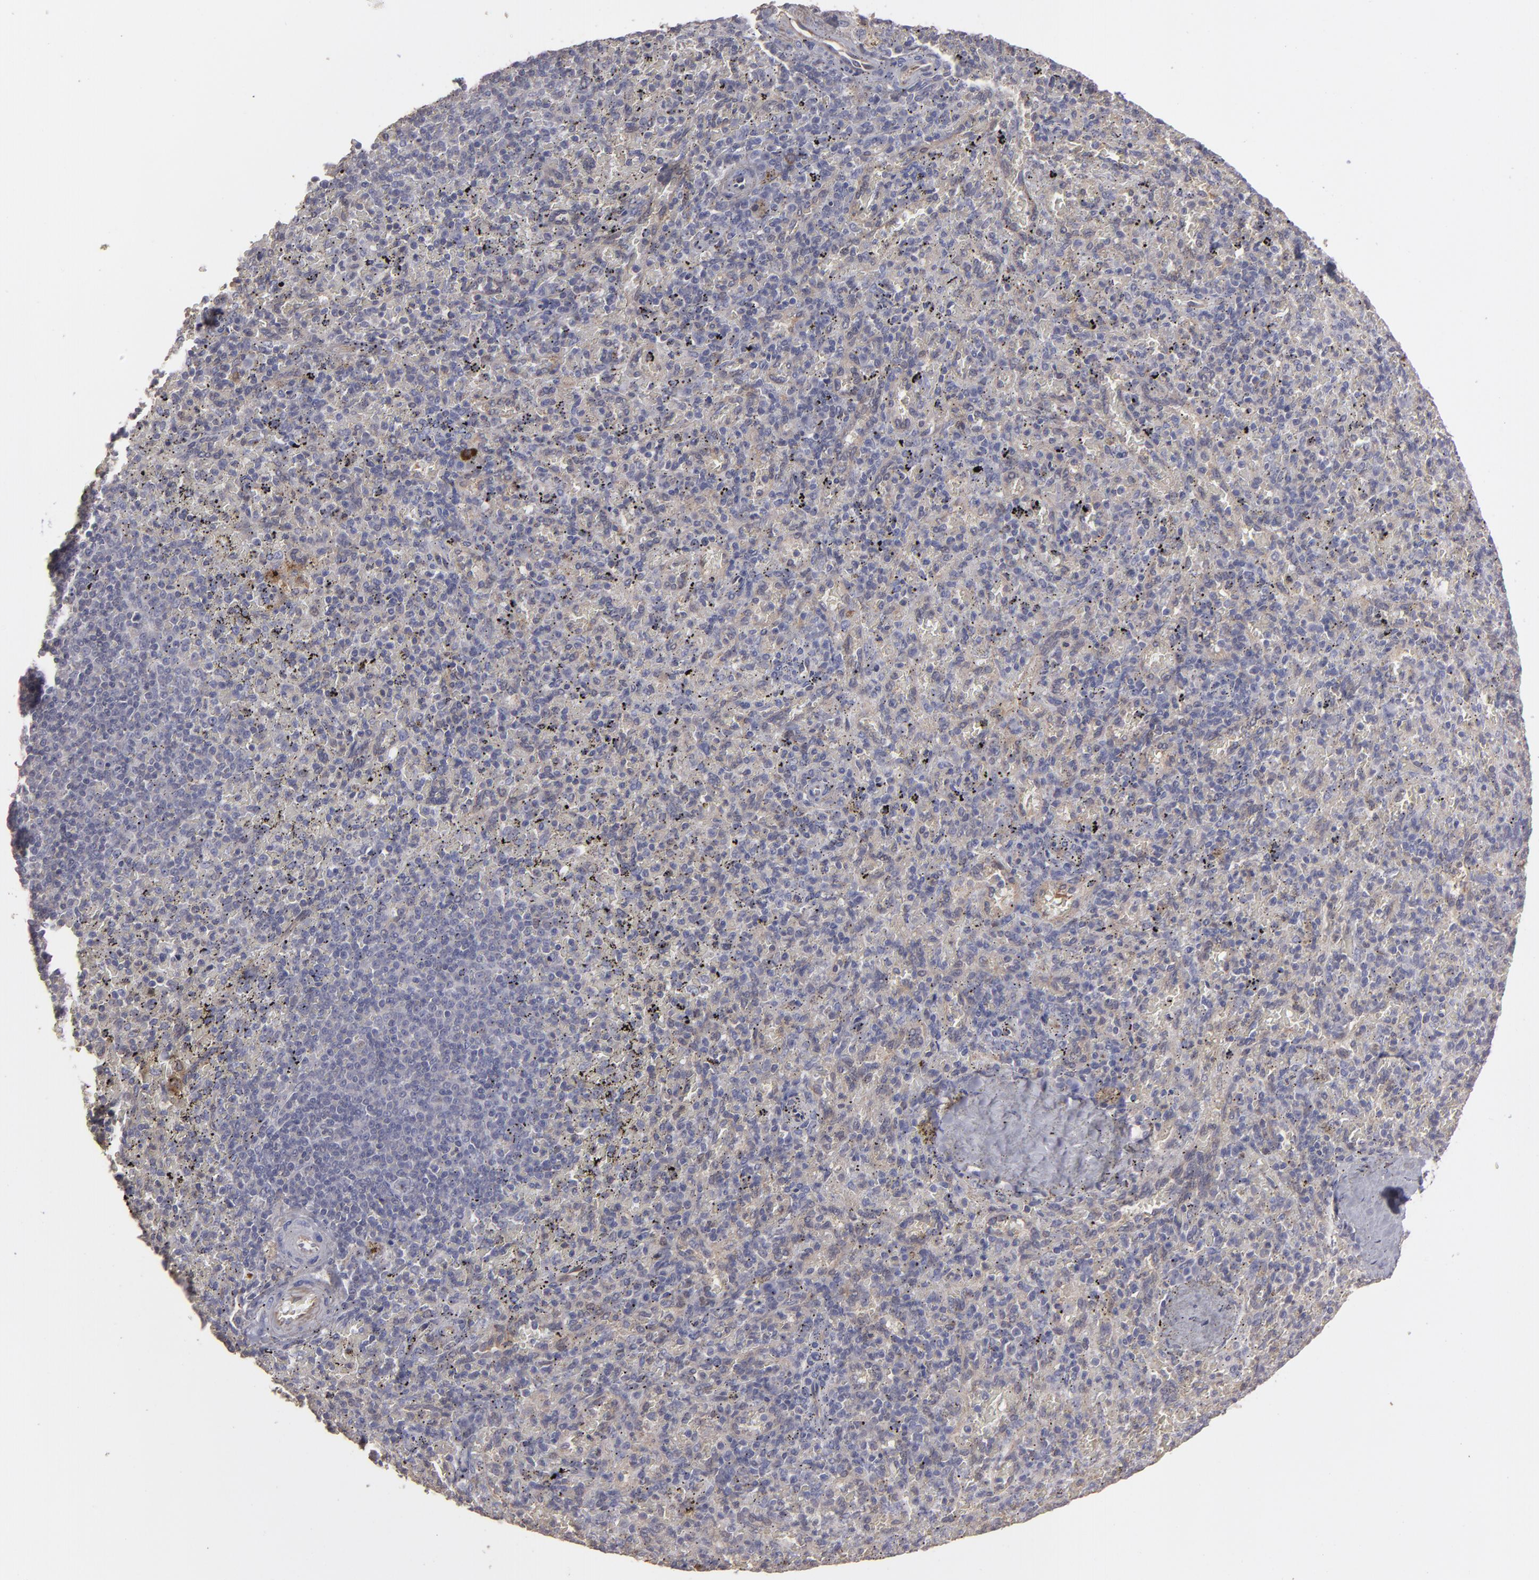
{"staining": {"intensity": "negative", "quantity": "none", "location": "none"}, "tissue": "spleen", "cell_type": "Cells in red pulp", "image_type": "normal", "snomed": [{"axis": "morphology", "description": "Normal tissue, NOS"}, {"axis": "topography", "description": "Spleen"}], "caption": "Cells in red pulp show no significant positivity in unremarkable spleen.", "gene": "SEMA3G", "patient": {"sex": "female", "age": 43}}